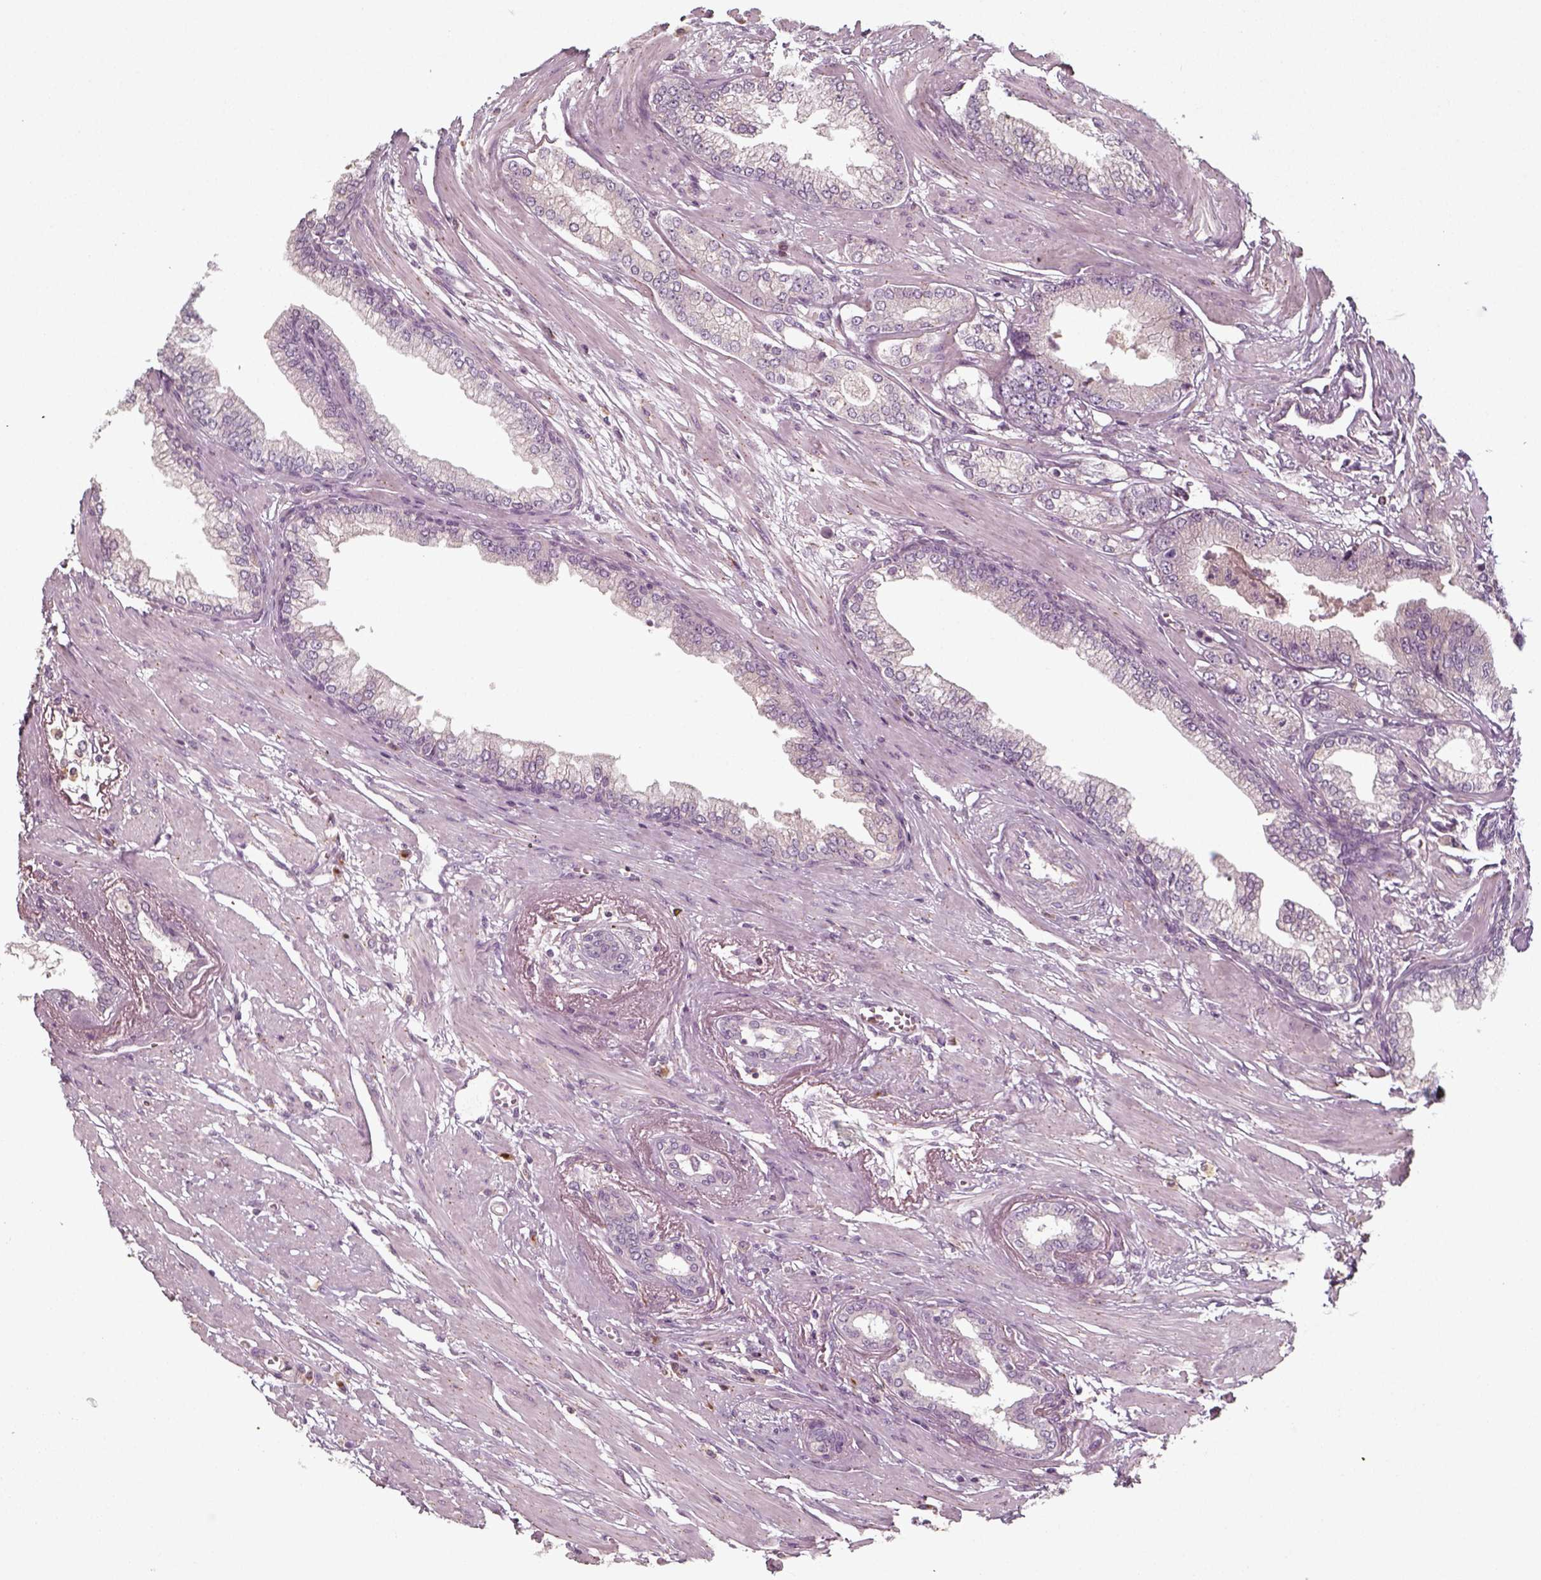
{"staining": {"intensity": "weak", "quantity": "<25%", "location": "cytoplasmic/membranous"}, "tissue": "prostate cancer", "cell_type": "Tumor cells", "image_type": "cancer", "snomed": [{"axis": "morphology", "description": "Adenocarcinoma, Low grade"}, {"axis": "topography", "description": "Prostate"}], "caption": "IHC of prostate cancer demonstrates no expression in tumor cells. Brightfield microscopy of IHC stained with DAB (brown) and hematoxylin (blue), captured at high magnification.", "gene": "UNC13D", "patient": {"sex": "male", "age": 60}}